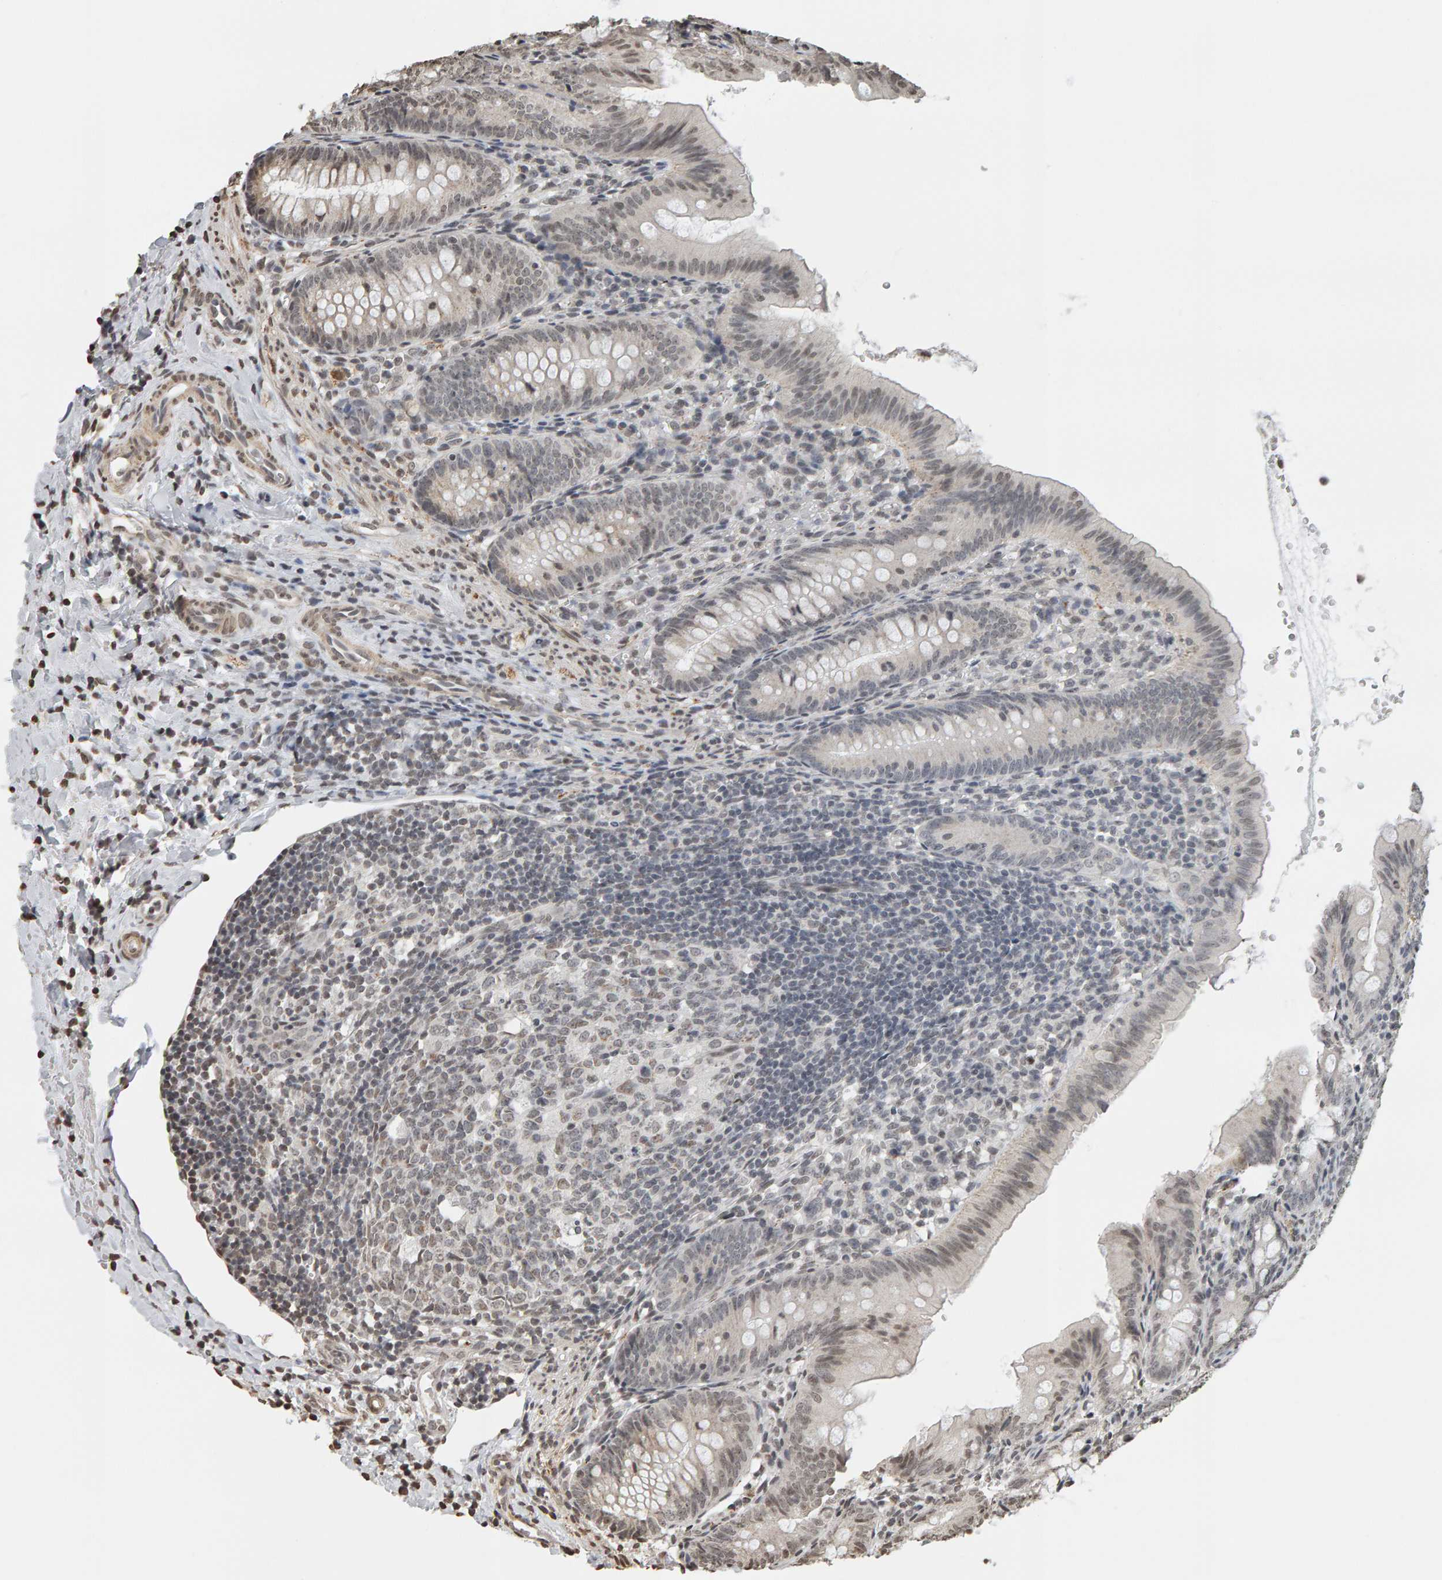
{"staining": {"intensity": "weak", "quantity": "<25%", "location": "nuclear"}, "tissue": "appendix", "cell_type": "Glandular cells", "image_type": "normal", "snomed": [{"axis": "morphology", "description": "Normal tissue, NOS"}, {"axis": "topography", "description": "Appendix"}], "caption": "Immunohistochemical staining of normal appendix exhibits no significant positivity in glandular cells. The staining was performed using DAB to visualize the protein expression in brown, while the nuclei were stained in blue with hematoxylin (Magnification: 20x).", "gene": "AFF4", "patient": {"sex": "male", "age": 1}}